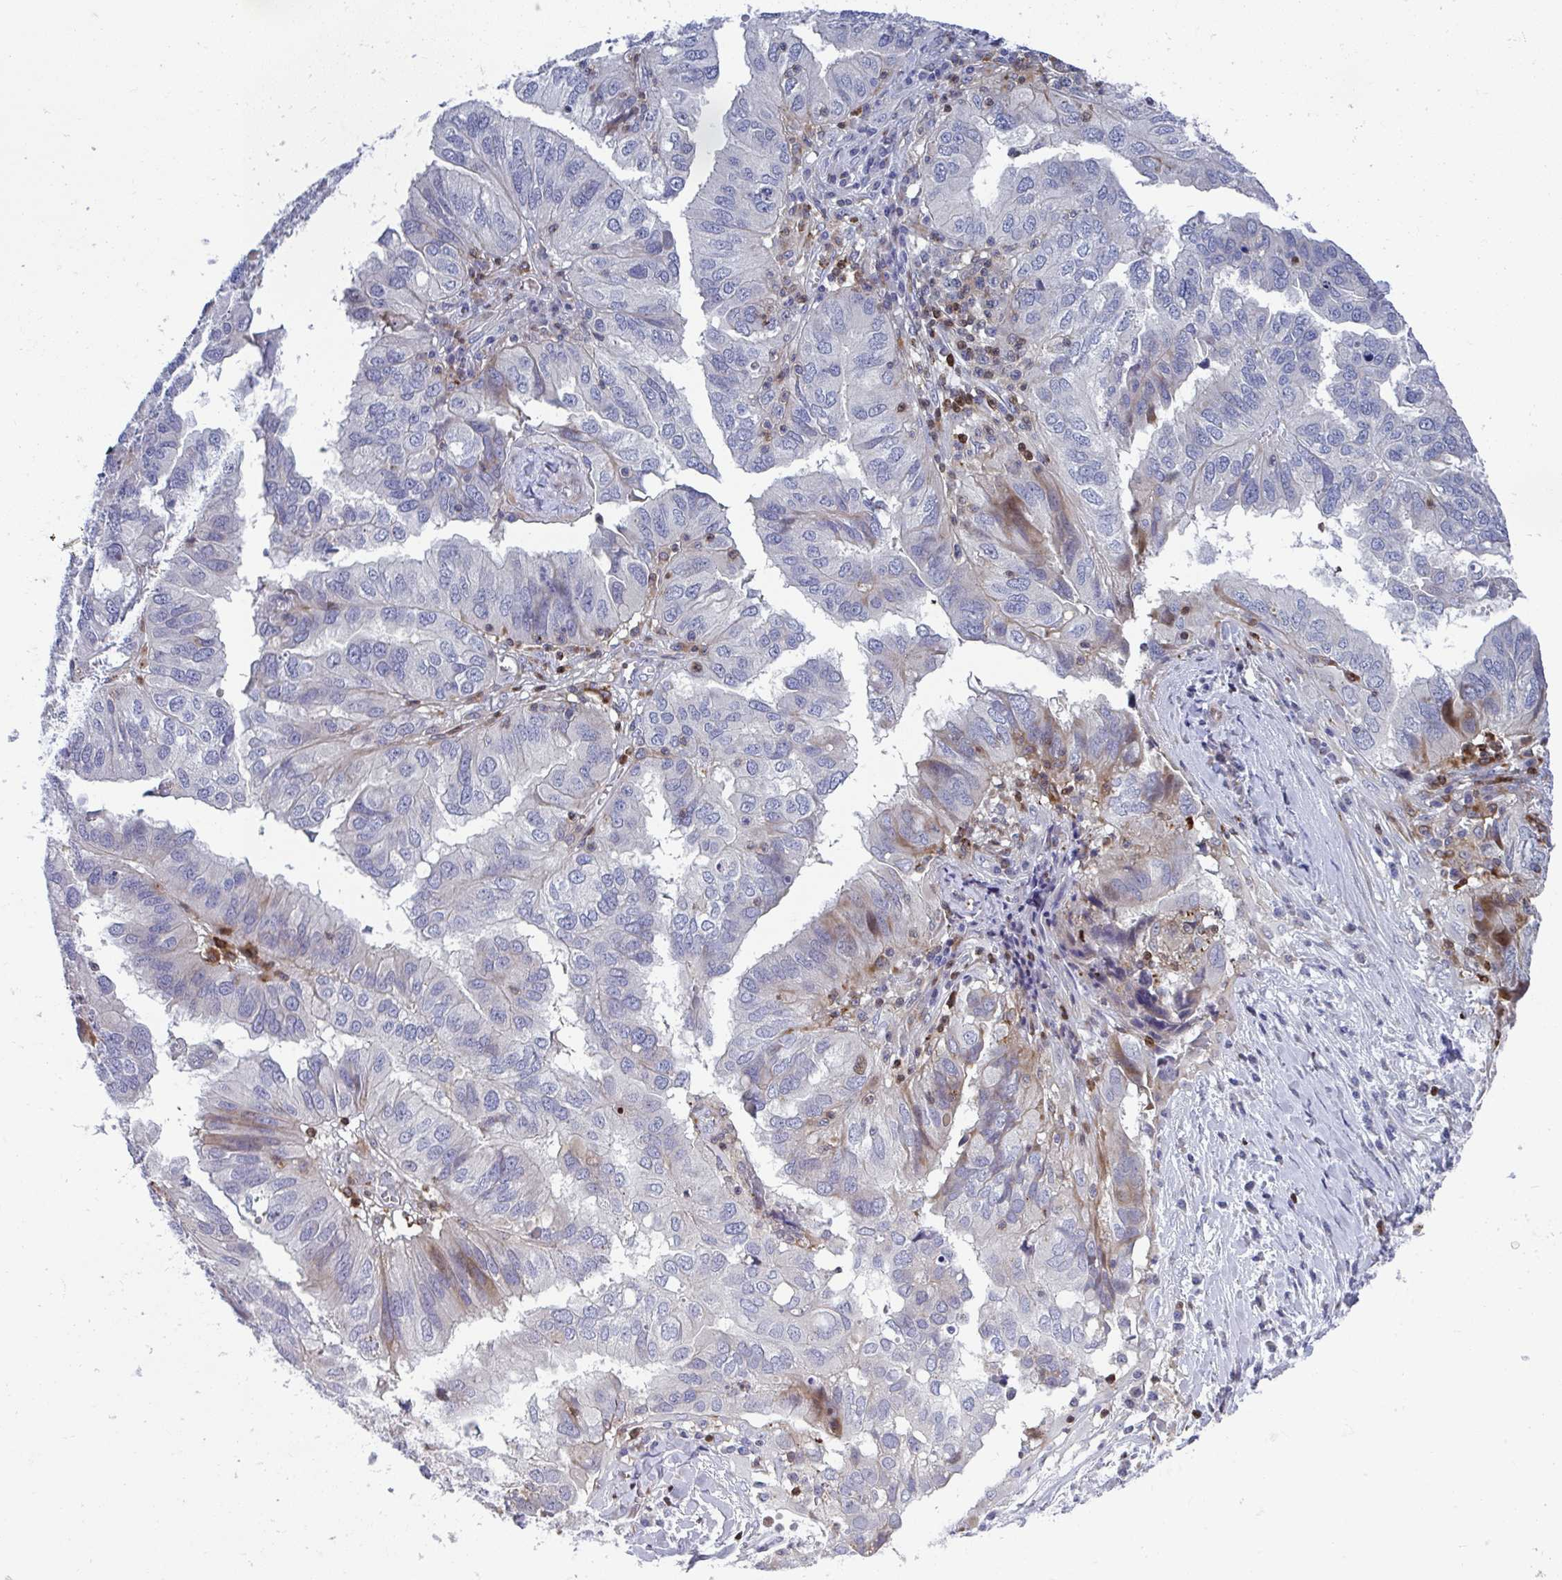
{"staining": {"intensity": "weak", "quantity": "<25%", "location": "cytoplasmic/membranous"}, "tissue": "ovarian cancer", "cell_type": "Tumor cells", "image_type": "cancer", "snomed": [{"axis": "morphology", "description": "Cystadenocarcinoma, serous, NOS"}, {"axis": "topography", "description": "Ovary"}], "caption": "Immunohistochemistry (IHC) histopathology image of neoplastic tissue: ovarian cancer (serous cystadenocarcinoma) stained with DAB demonstrates no significant protein expression in tumor cells.", "gene": "AOC2", "patient": {"sex": "female", "age": 79}}